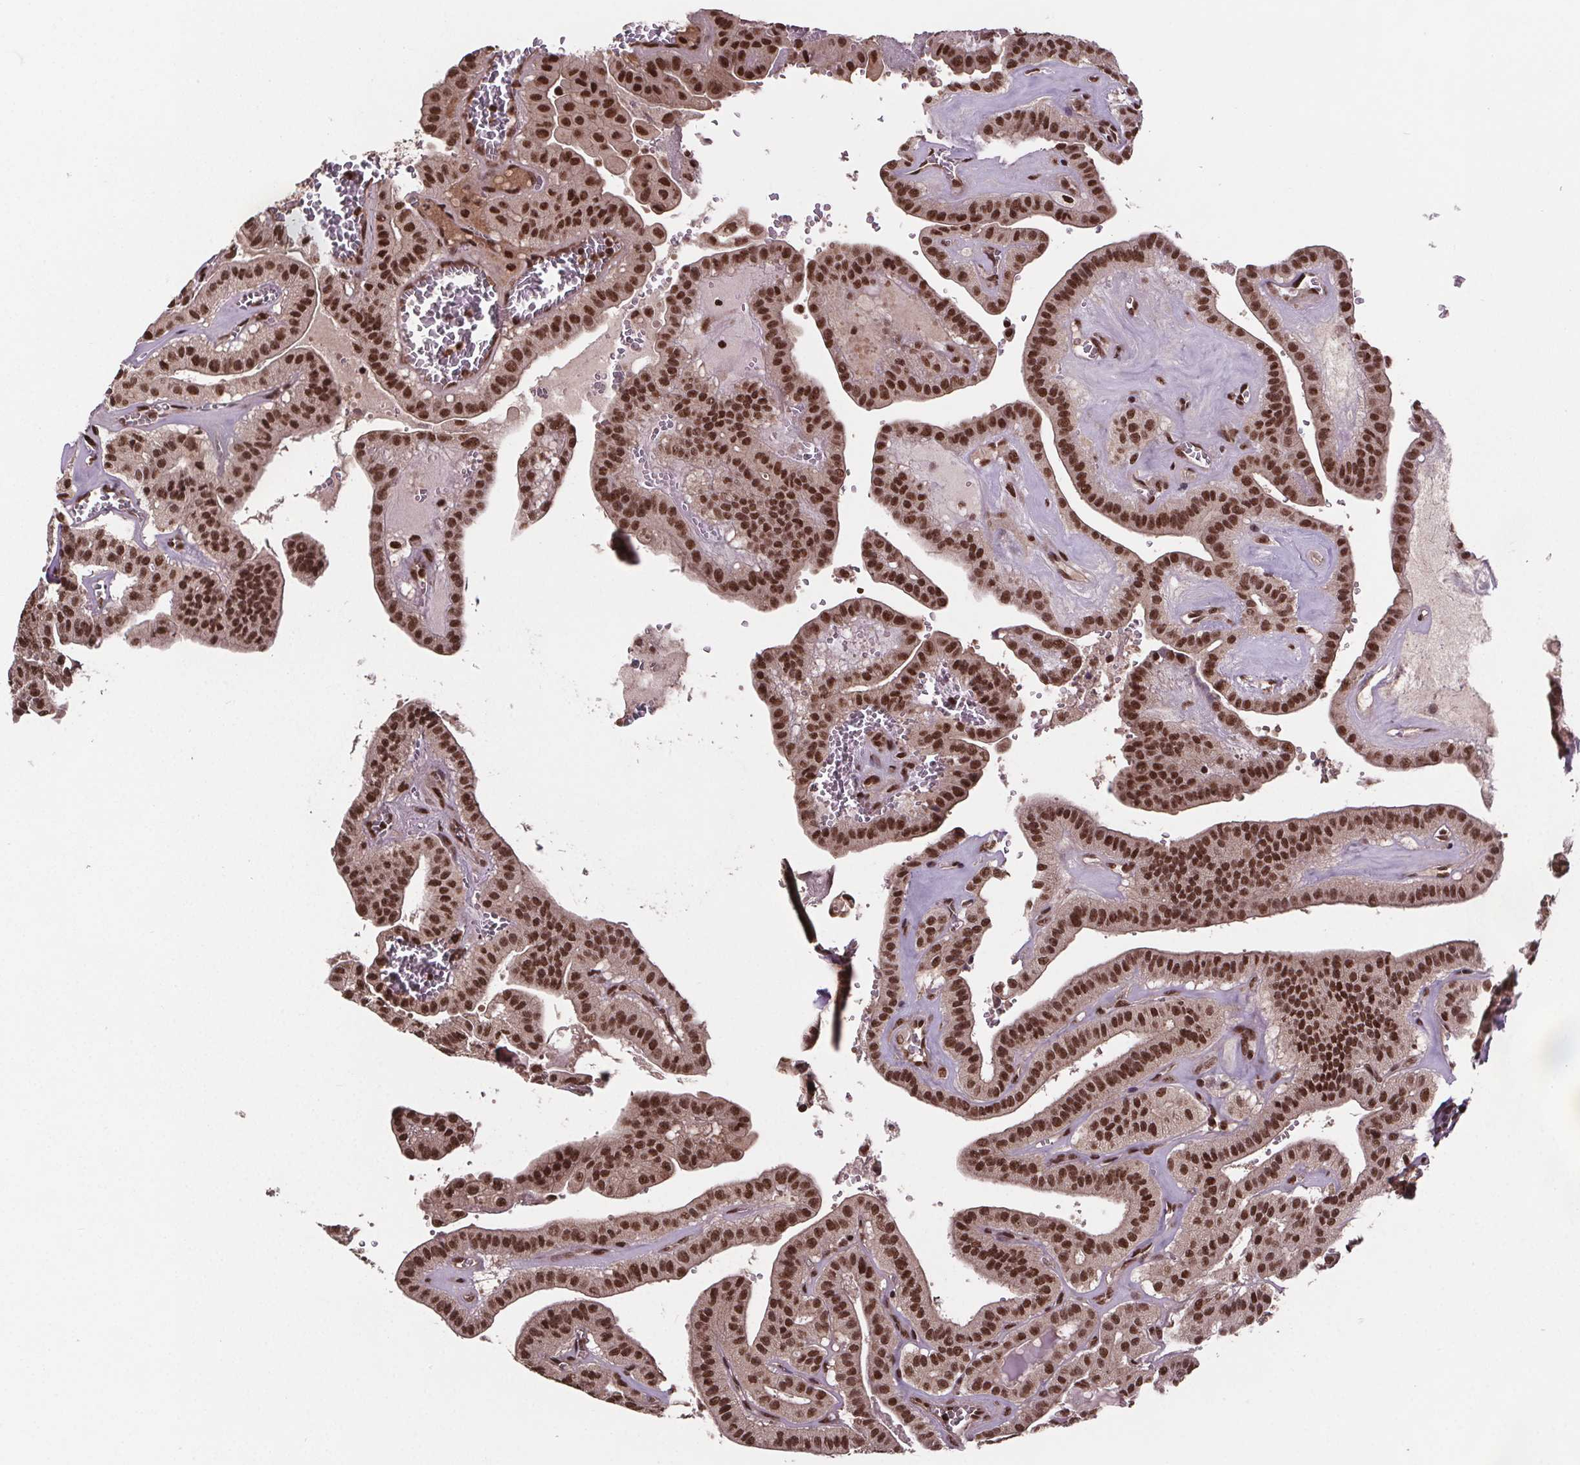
{"staining": {"intensity": "strong", "quantity": ">75%", "location": "nuclear"}, "tissue": "thyroid cancer", "cell_type": "Tumor cells", "image_type": "cancer", "snomed": [{"axis": "morphology", "description": "Papillary adenocarcinoma, NOS"}, {"axis": "topography", "description": "Thyroid gland"}], "caption": "Immunohistochemical staining of human thyroid papillary adenocarcinoma demonstrates high levels of strong nuclear protein positivity in about >75% of tumor cells.", "gene": "JARID2", "patient": {"sex": "male", "age": 52}}